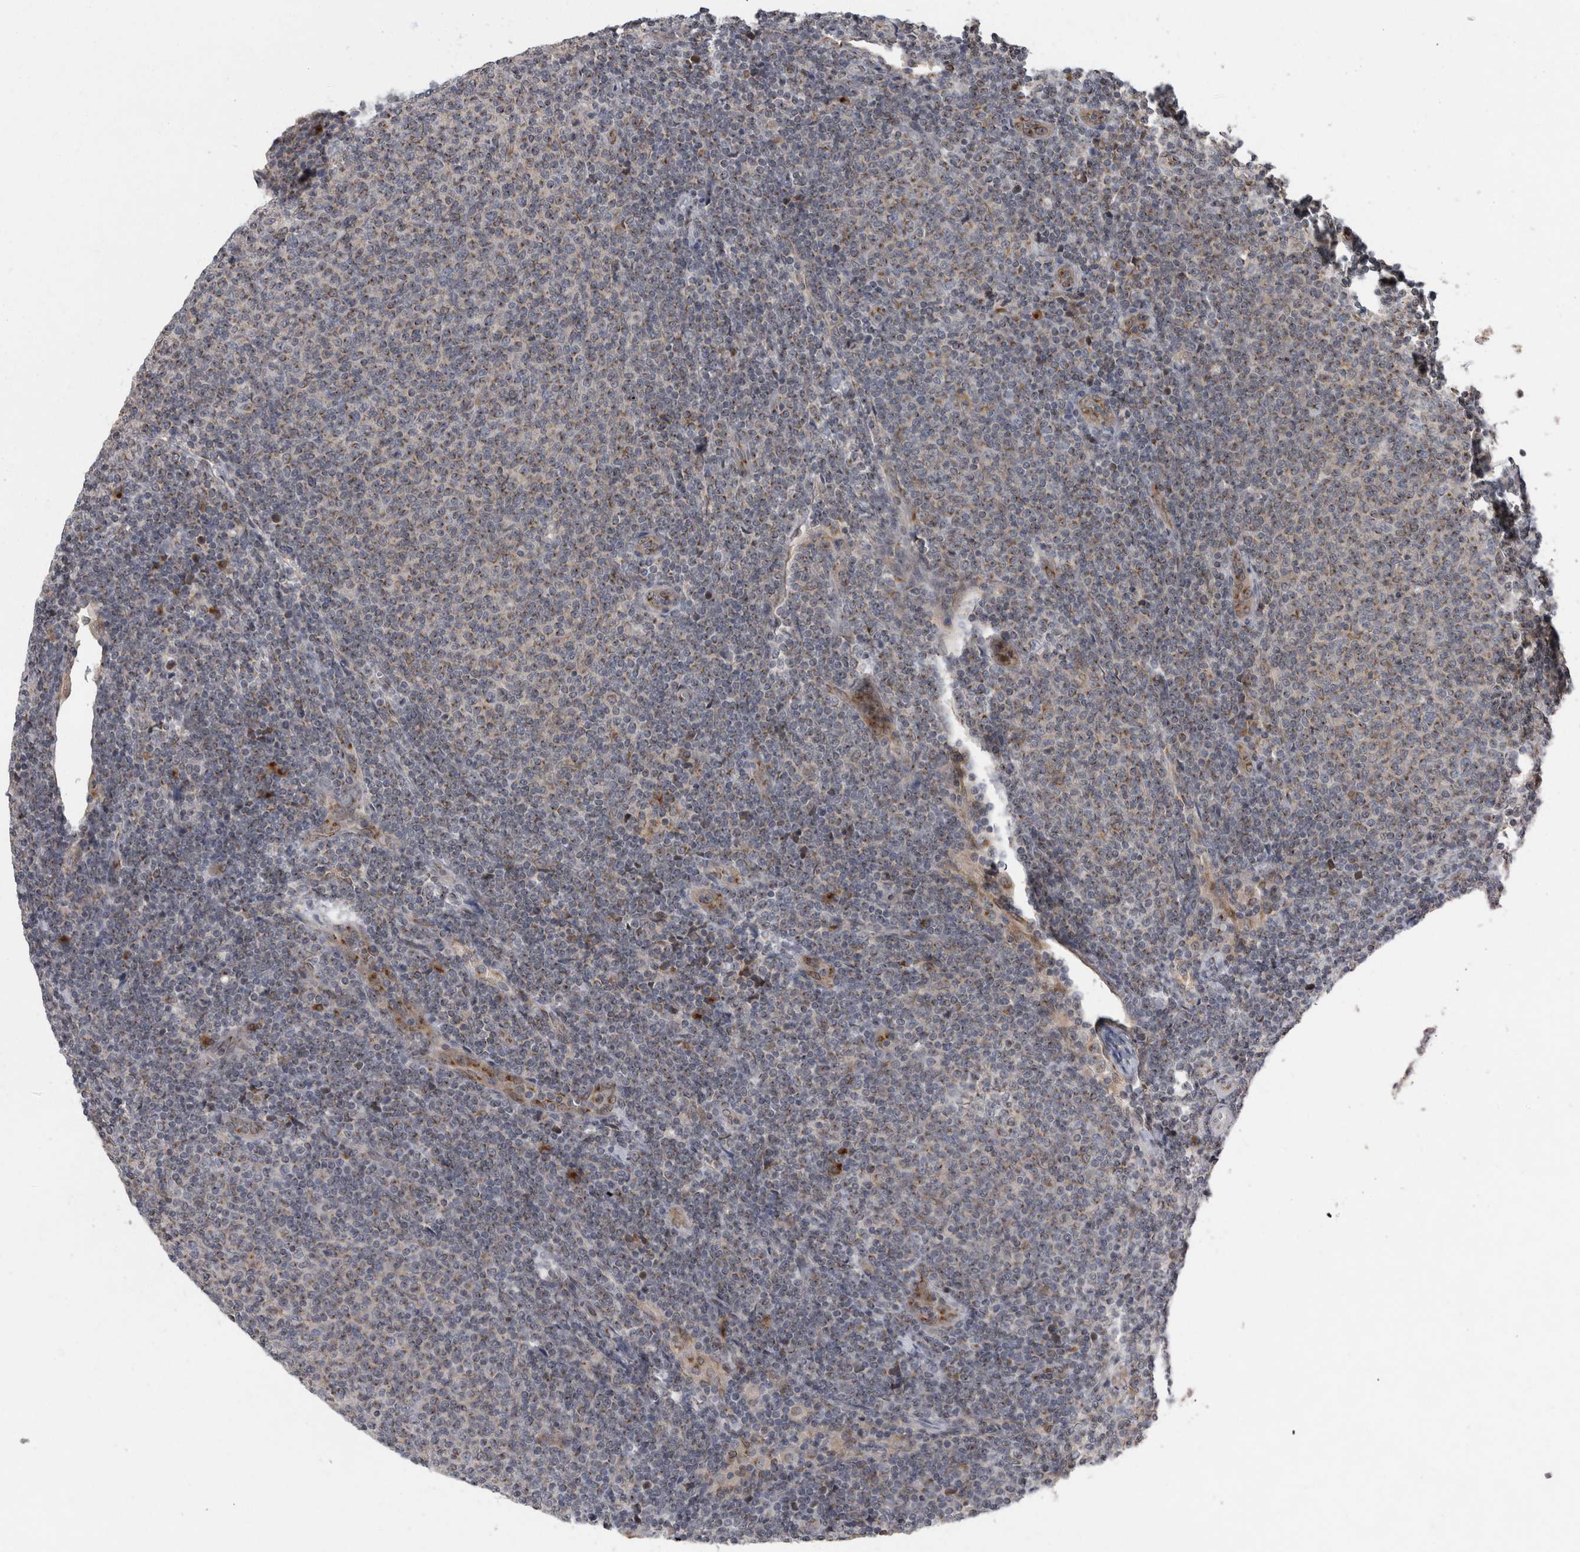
{"staining": {"intensity": "weak", "quantity": "25%-75%", "location": "cytoplasmic/membranous"}, "tissue": "lymphoma", "cell_type": "Tumor cells", "image_type": "cancer", "snomed": [{"axis": "morphology", "description": "Malignant lymphoma, non-Hodgkin's type, Low grade"}, {"axis": "topography", "description": "Lymph node"}], "caption": "Low-grade malignant lymphoma, non-Hodgkin's type tissue demonstrates weak cytoplasmic/membranous positivity in about 25%-75% of tumor cells Using DAB (brown) and hematoxylin (blue) stains, captured at high magnification using brightfield microscopy.", "gene": "LMAN2L", "patient": {"sex": "male", "age": 66}}